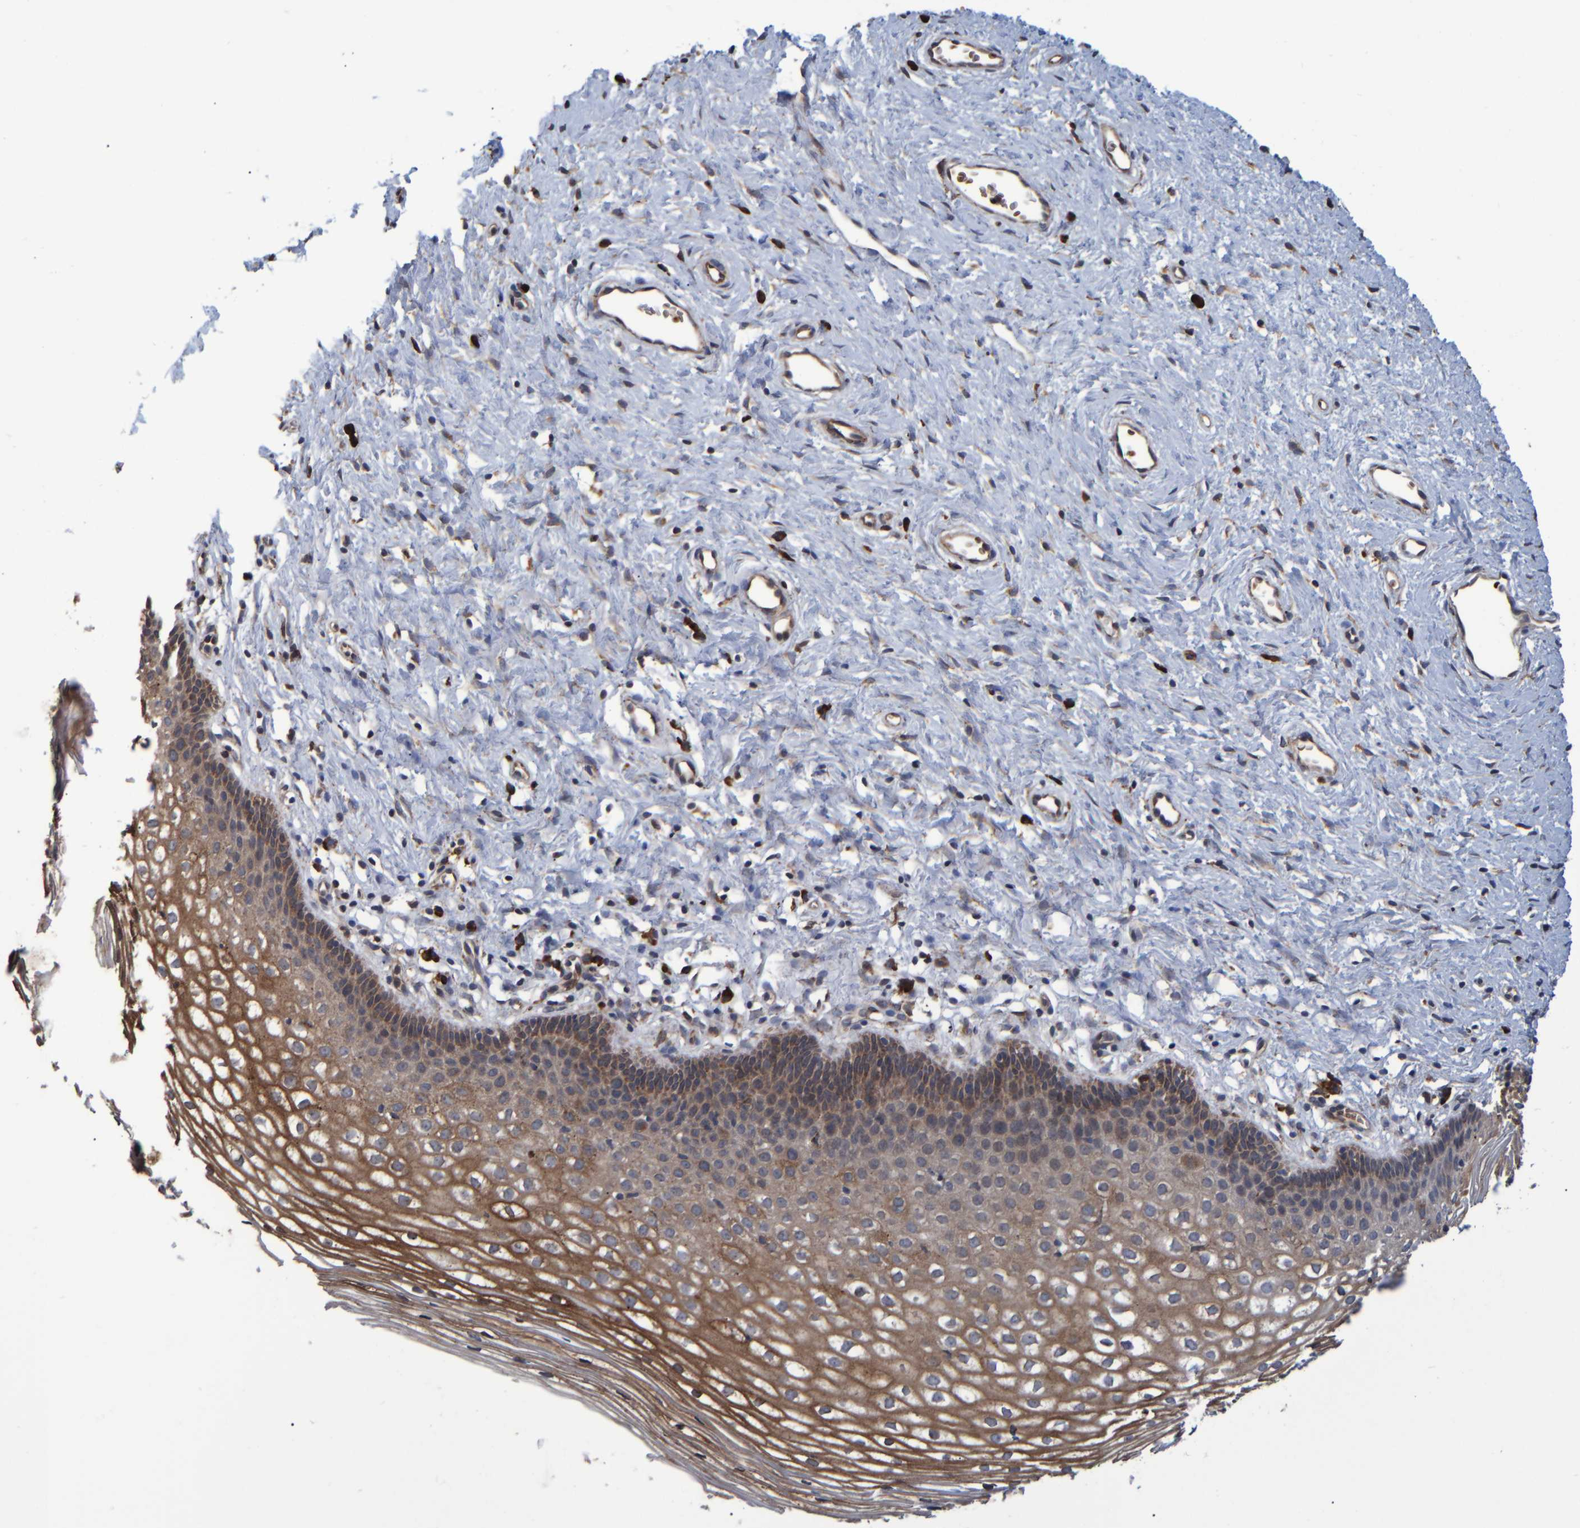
{"staining": {"intensity": "moderate", "quantity": ">75%", "location": "cytoplasmic/membranous"}, "tissue": "cervix", "cell_type": "Glandular cells", "image_type": "normal", "snomed": [{"axis": "morphology", "description": "Normal tissue, NOS"}, {"axis": "topography", "description": "Cervix"}], "caption": "Glandular cells display medium levels of moderate cytoplasmic/membranous staining in about >75% of cells in normal cervix. The protein is stained brown, and the nuclei are stained in blue (DAB IHC with brightfield microscopy, high magnification).", "gene": "SPAG5", "patient": {"sex": "female", "age": 27}}